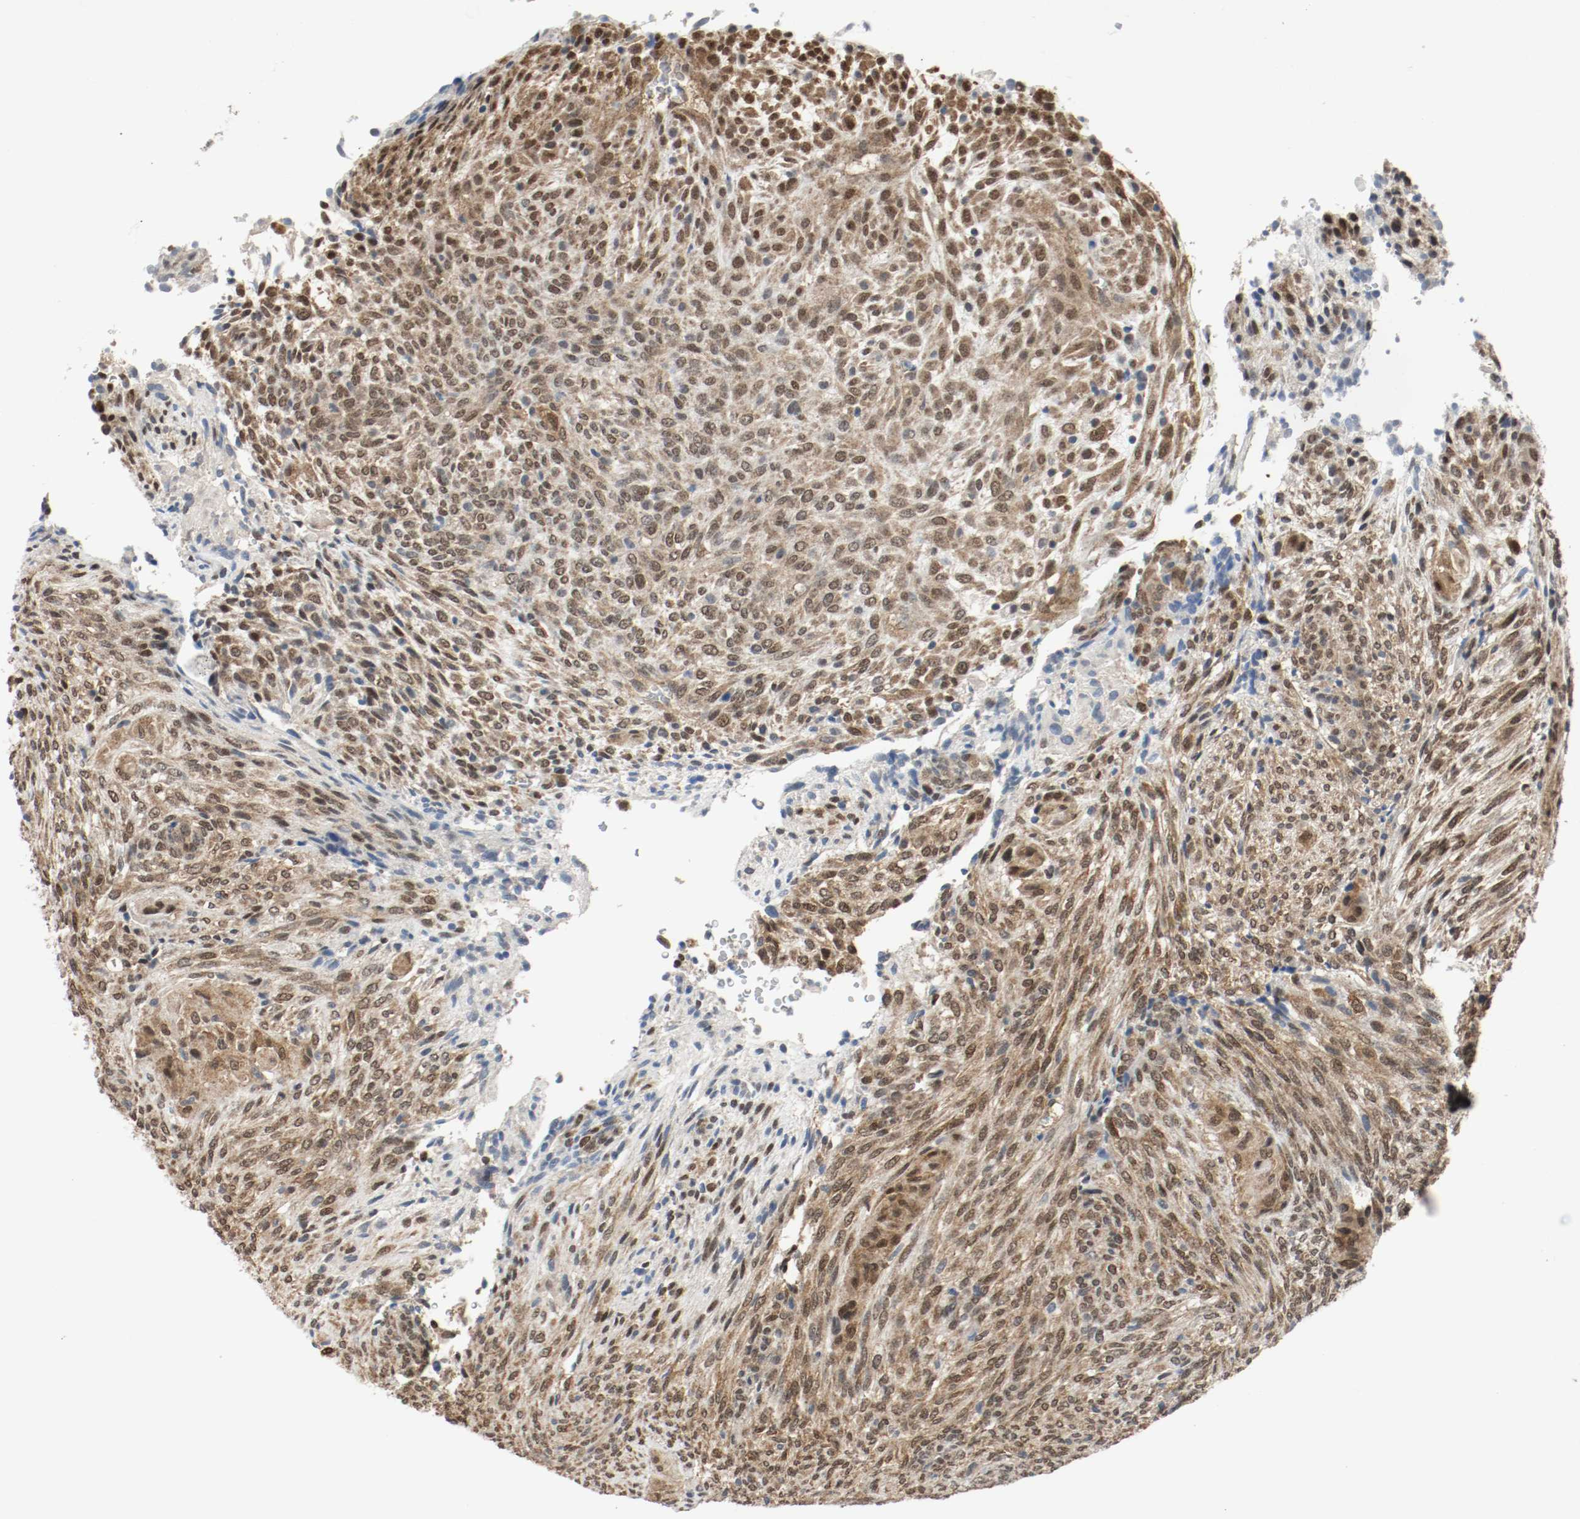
{"staining": {"intensity": "moderate", "quantity": ">75%", "location": "cytoplasmic/membranous,nuclear"}, "tissue": "glioma", "cell_type": "Tumor cells", "image_type": "cancer", "snomed": [{"axis": "morphology", "description": "Glioma, malignant, High grade"}, {"axis": "topography", "description": "Cerebral cortex"}], "caption": "A medium amount of moderate cytoplasmic/membranous and nuclear expression is present in about >75% of tumor cells in high-grade glioma (malignant) tissue.", "gene": "PPME1", "patient": {"sex": "female", "age": 55}}